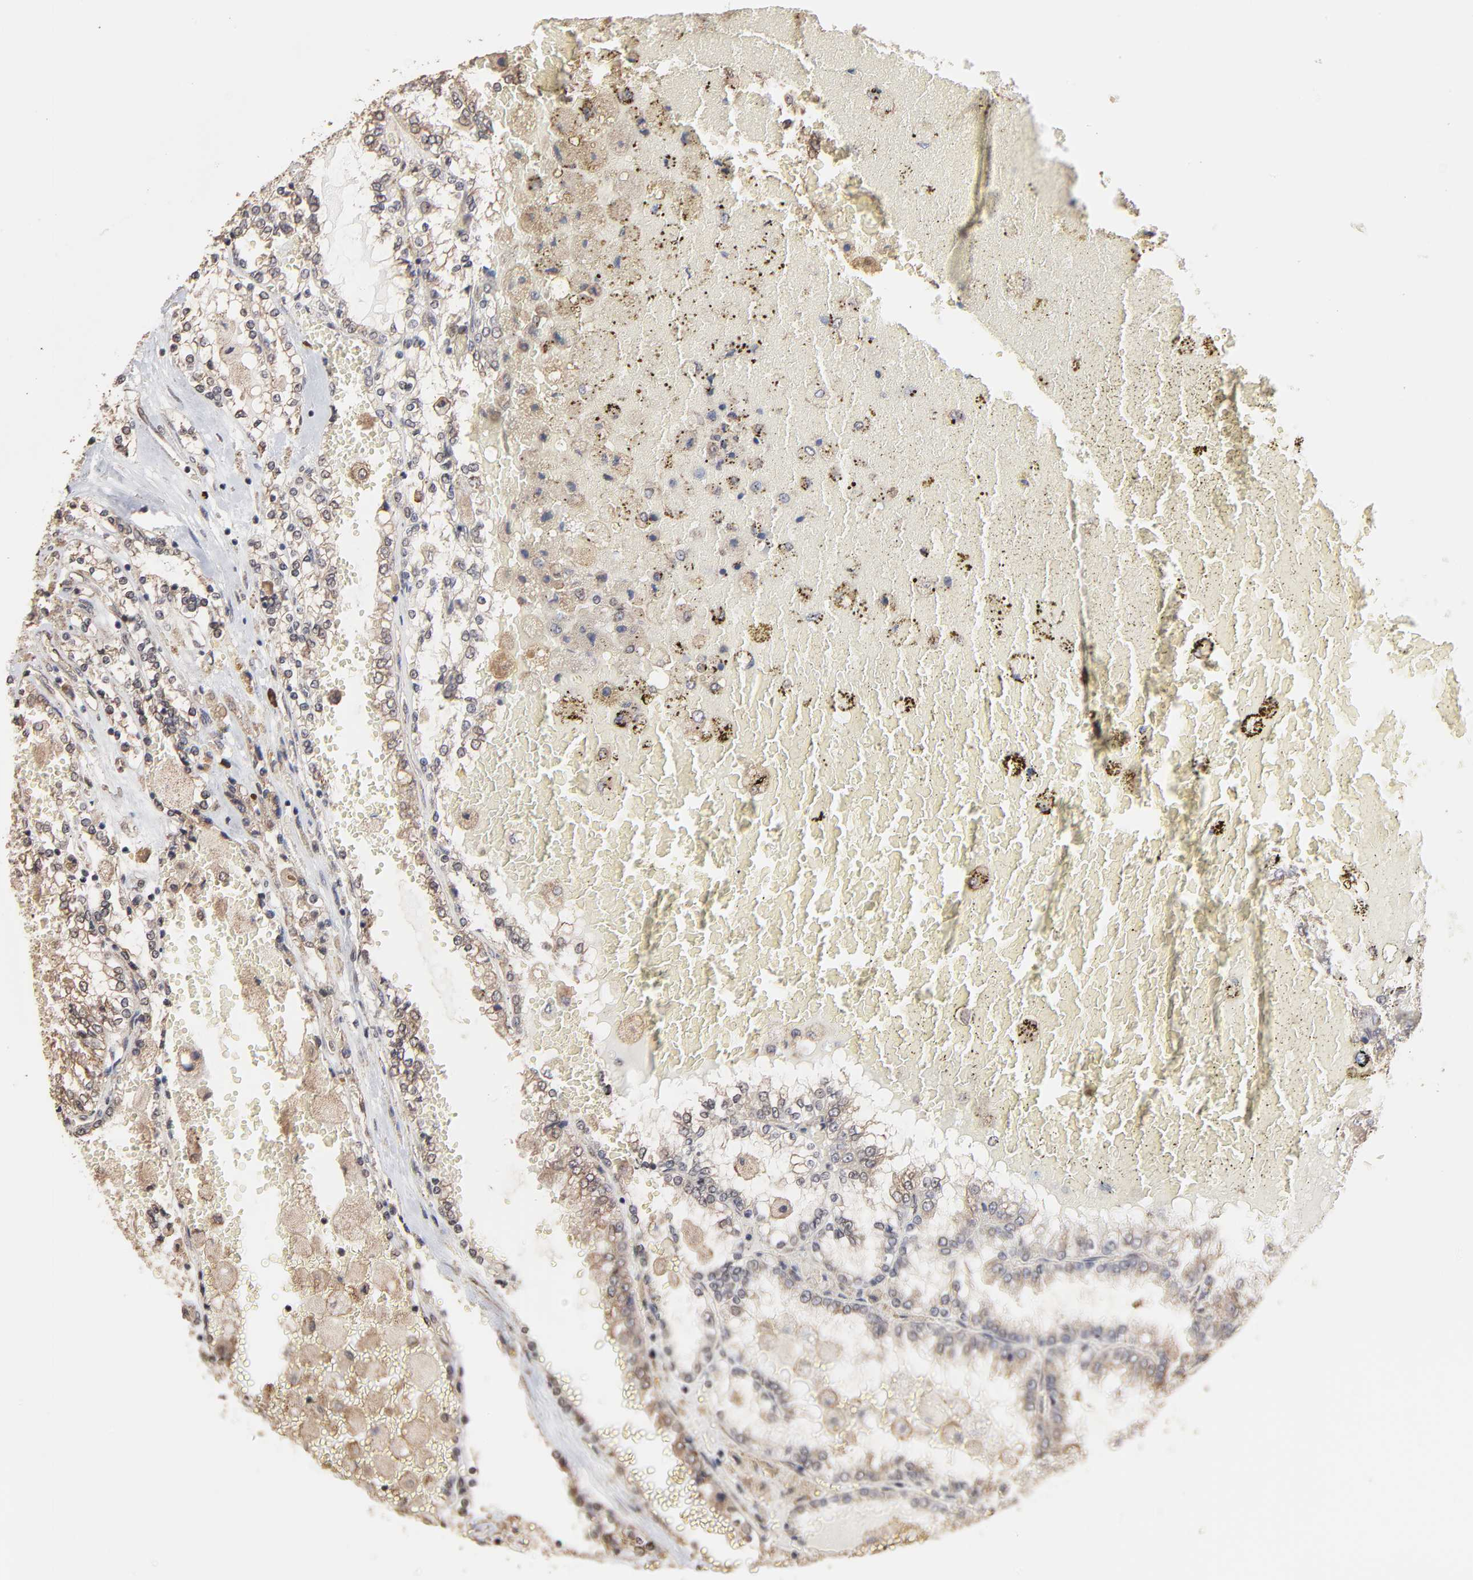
{"staining": {"intensity": "moderate", "quantity": "25%-75%", "location": "cytoplasmic/membranous"}, "tissue": "renal cancer", "cell_type": "Tumor cells", "image_type": "cancer", "snomed": [{"axis": "morphology", "description": "Adenocarcinoma, NOS"}, {"axis": "topography", "description": "Kidney"}], "caption": "Immunohistochemical staining of human adenocarcinoma (renal) shows moderate cytoplasmic/membranous protein staining in approximately 25%-75% of tumor cells. (brown staining indicates protein expression, while blue staining denotes nuclei).", "gene": "CHM", "patient": {"sex": "female", "age": 56}}